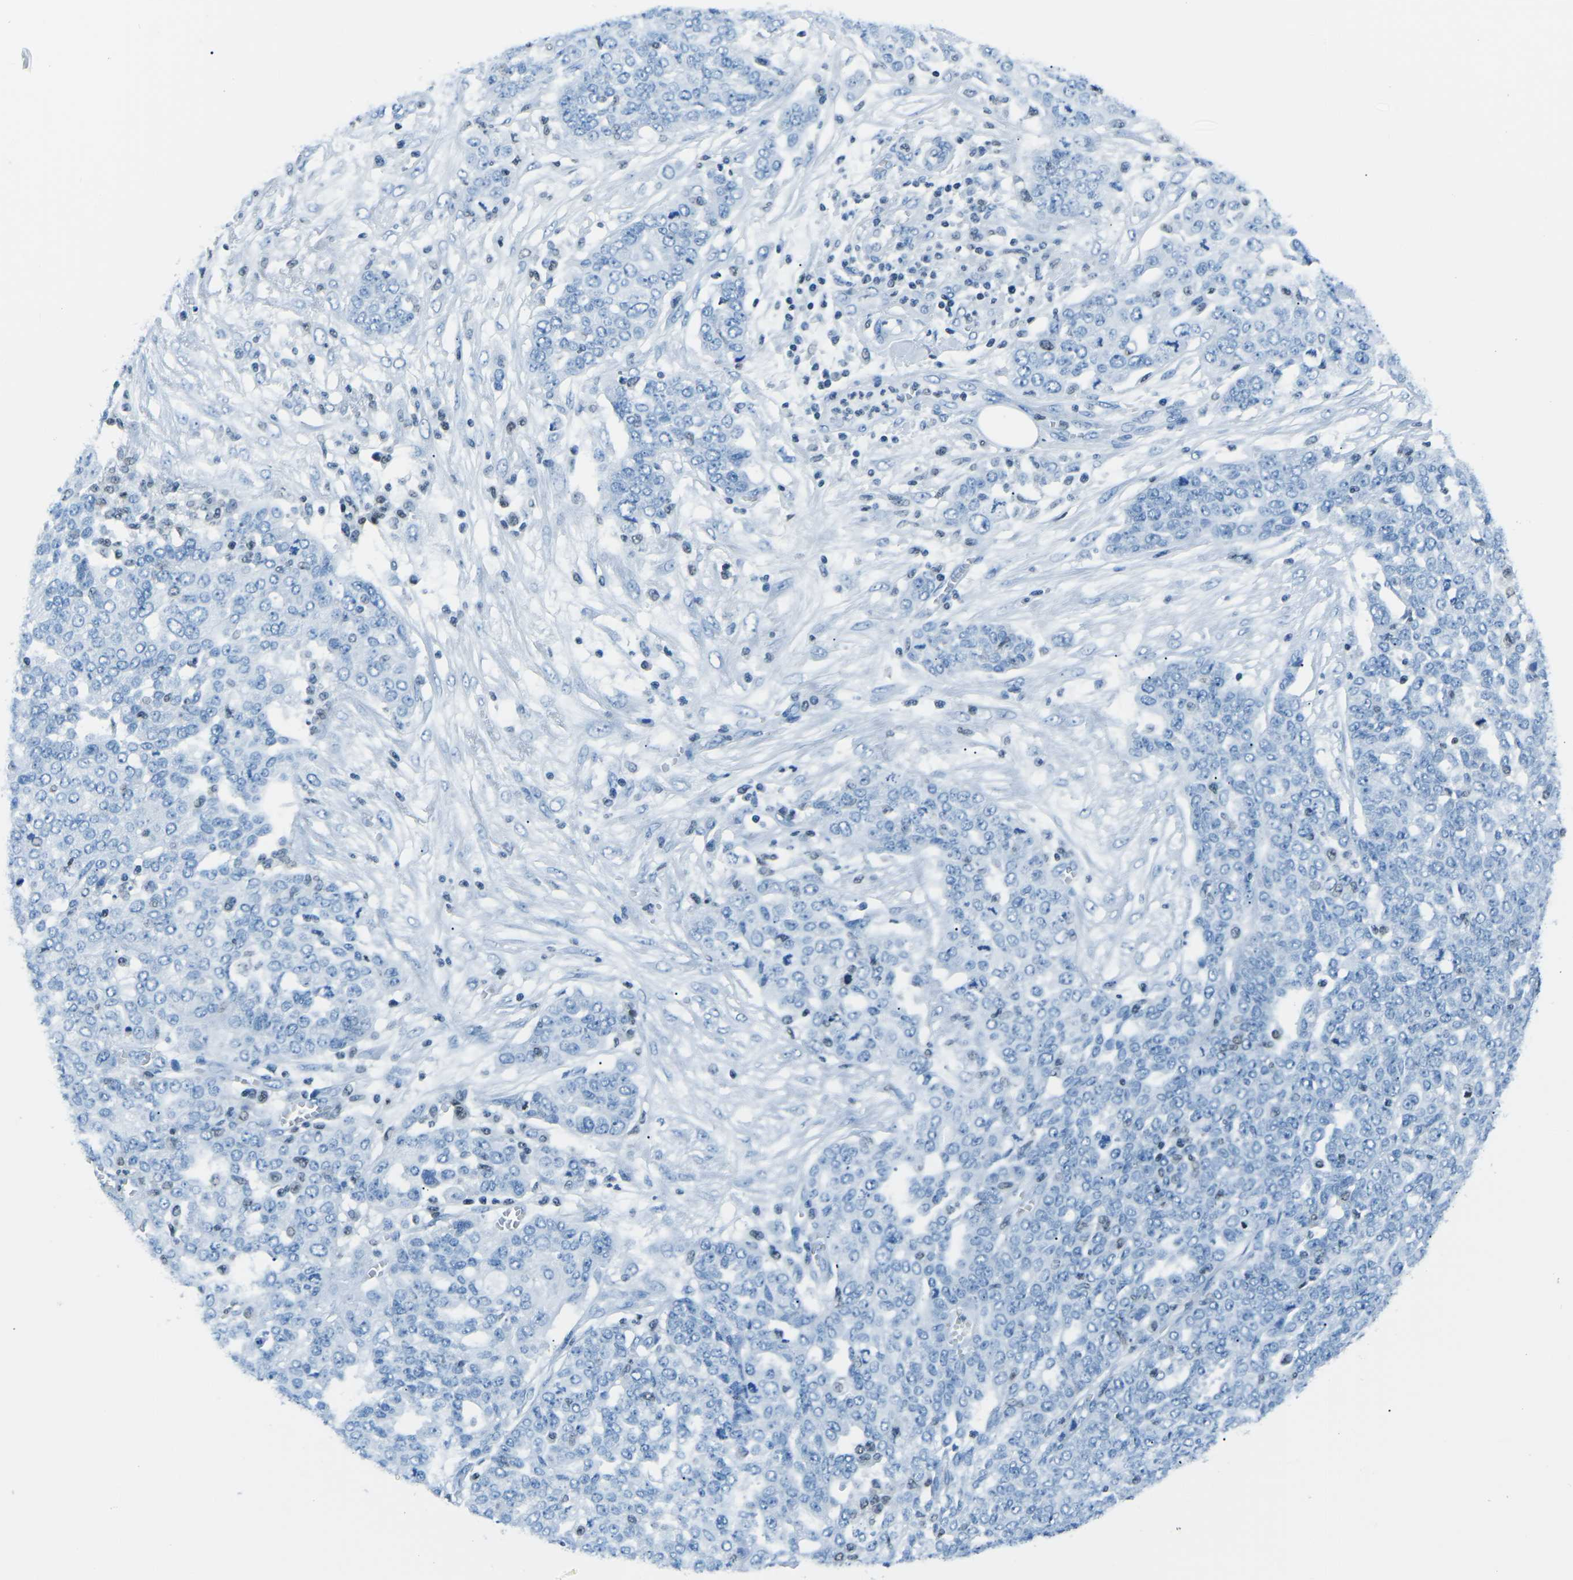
{"staining": {"intensity": "negative", "quantity": "none", "location": "none"}, "tissue": "ovarian cancer", "cell_type": "Tumor cells", "image_type": "cancer", "snomed": [{"axis": "morphology", "description": "Cystadenocarcinoma, serous, NOS"}, {"axis": "topography", "description": "Soft tissue"}, {"axis": "topography", "description": "Ovary"}], "caption": "Ovarian serous cystadenocarcinoma stained for a protein using immunohistochemistry displays no expression tumor cells.", "gene": "CELF2", "patient": {"sex": "female", "age": 57}}